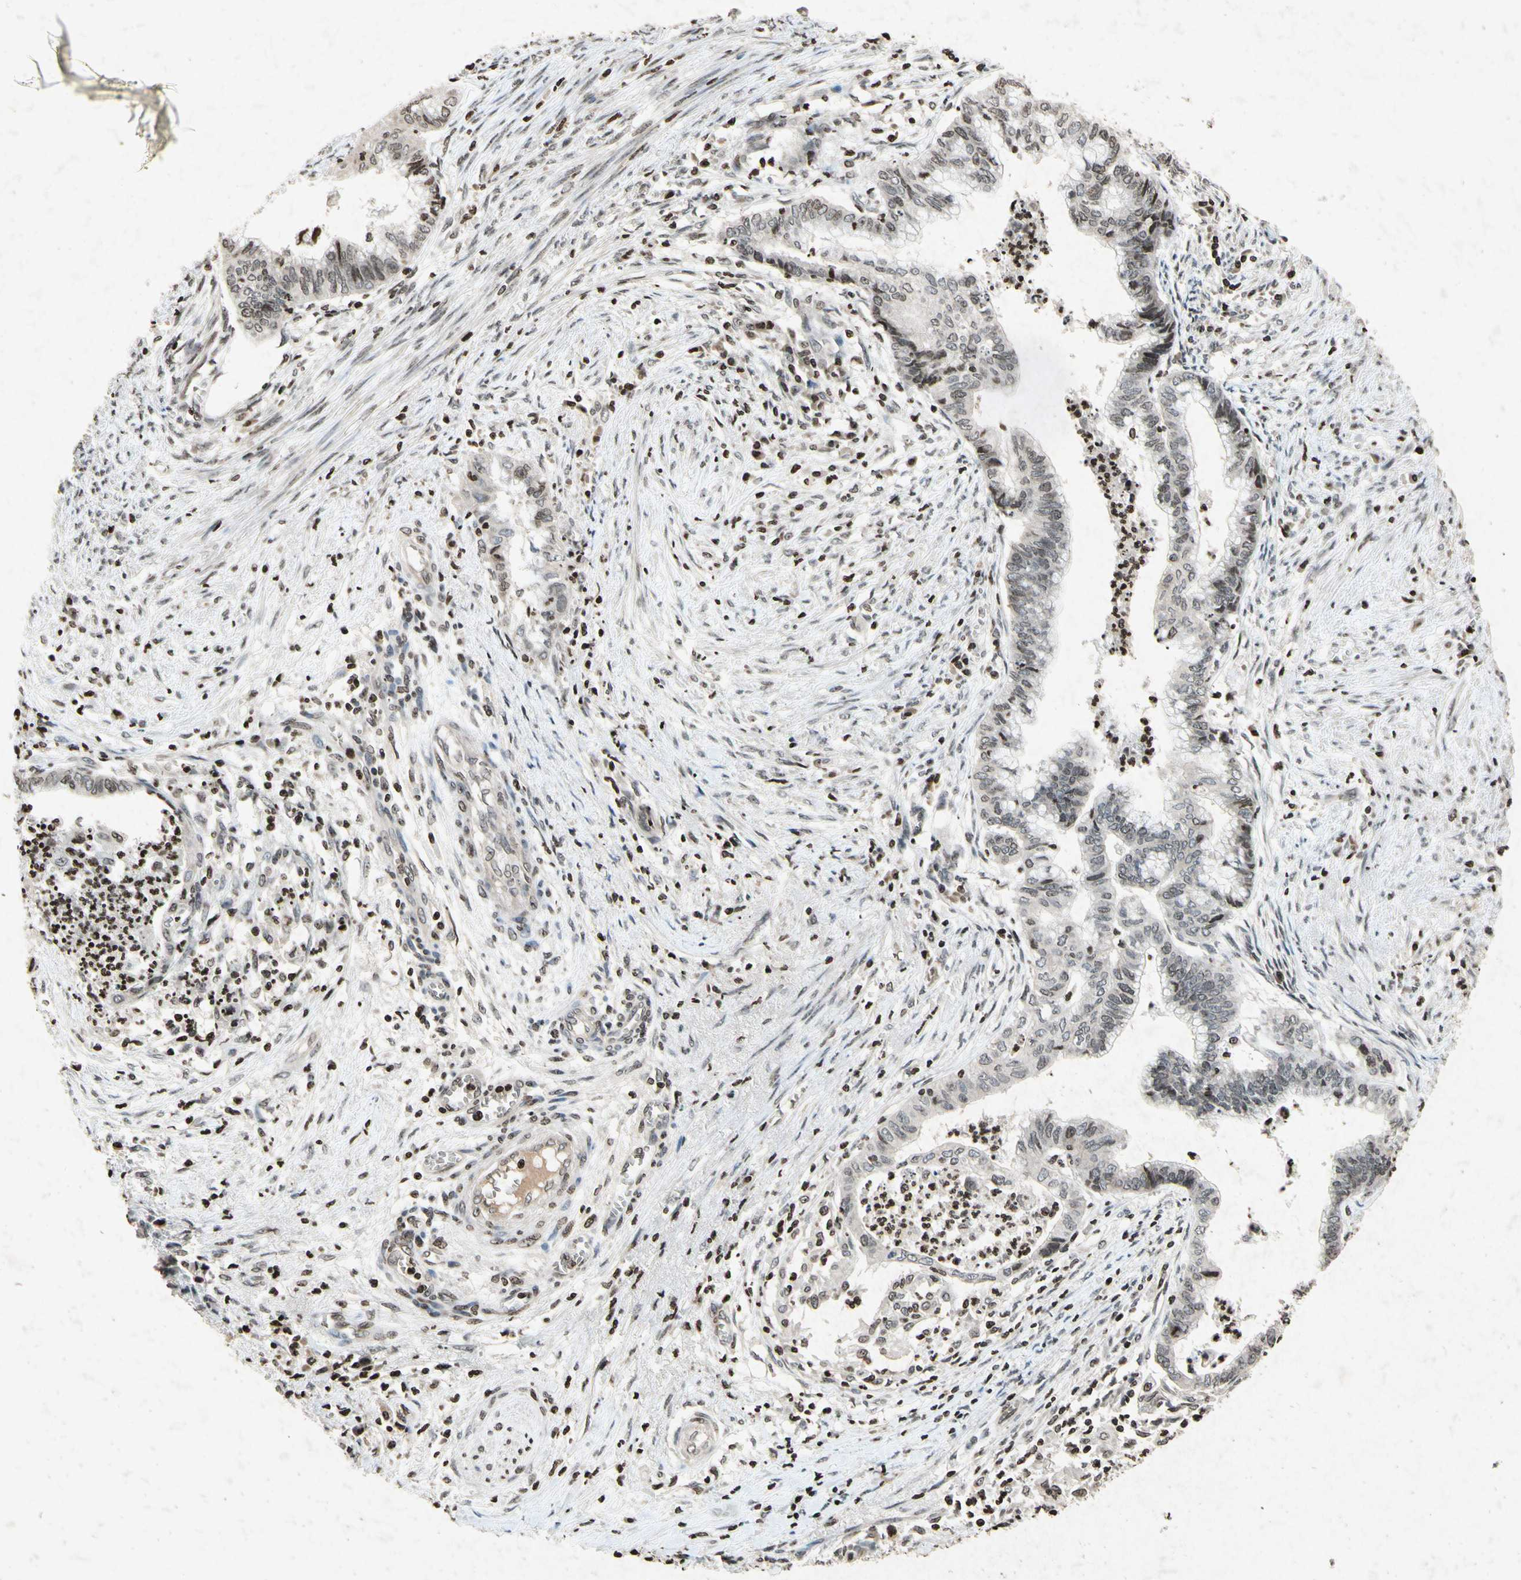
{"staining": {"intensity": "negative", "quantity": "none", "location": "none"}, "tissue": "endometrial cancer", "cell_type": "Tumor cells", "image_type": "cancer", "snomed": [{"axis": "morphology", "description": "Necrosis, NOS"}, {"axis": "morphology", "description": "Adenocarcinoma, NOS"}, {"axis": "topography", "description": "Endometrium"}], "caption": "High magnification brightfield microscopy of endometrial adenocarcinoma stained with DAB (3,3'-diaminobenzidine) (brown) and counterstained with hematoxylin (blue): tumor cells show no significant staining.", "gene": "HOXB3", "patient": {"sex": "female", "age": 79}}